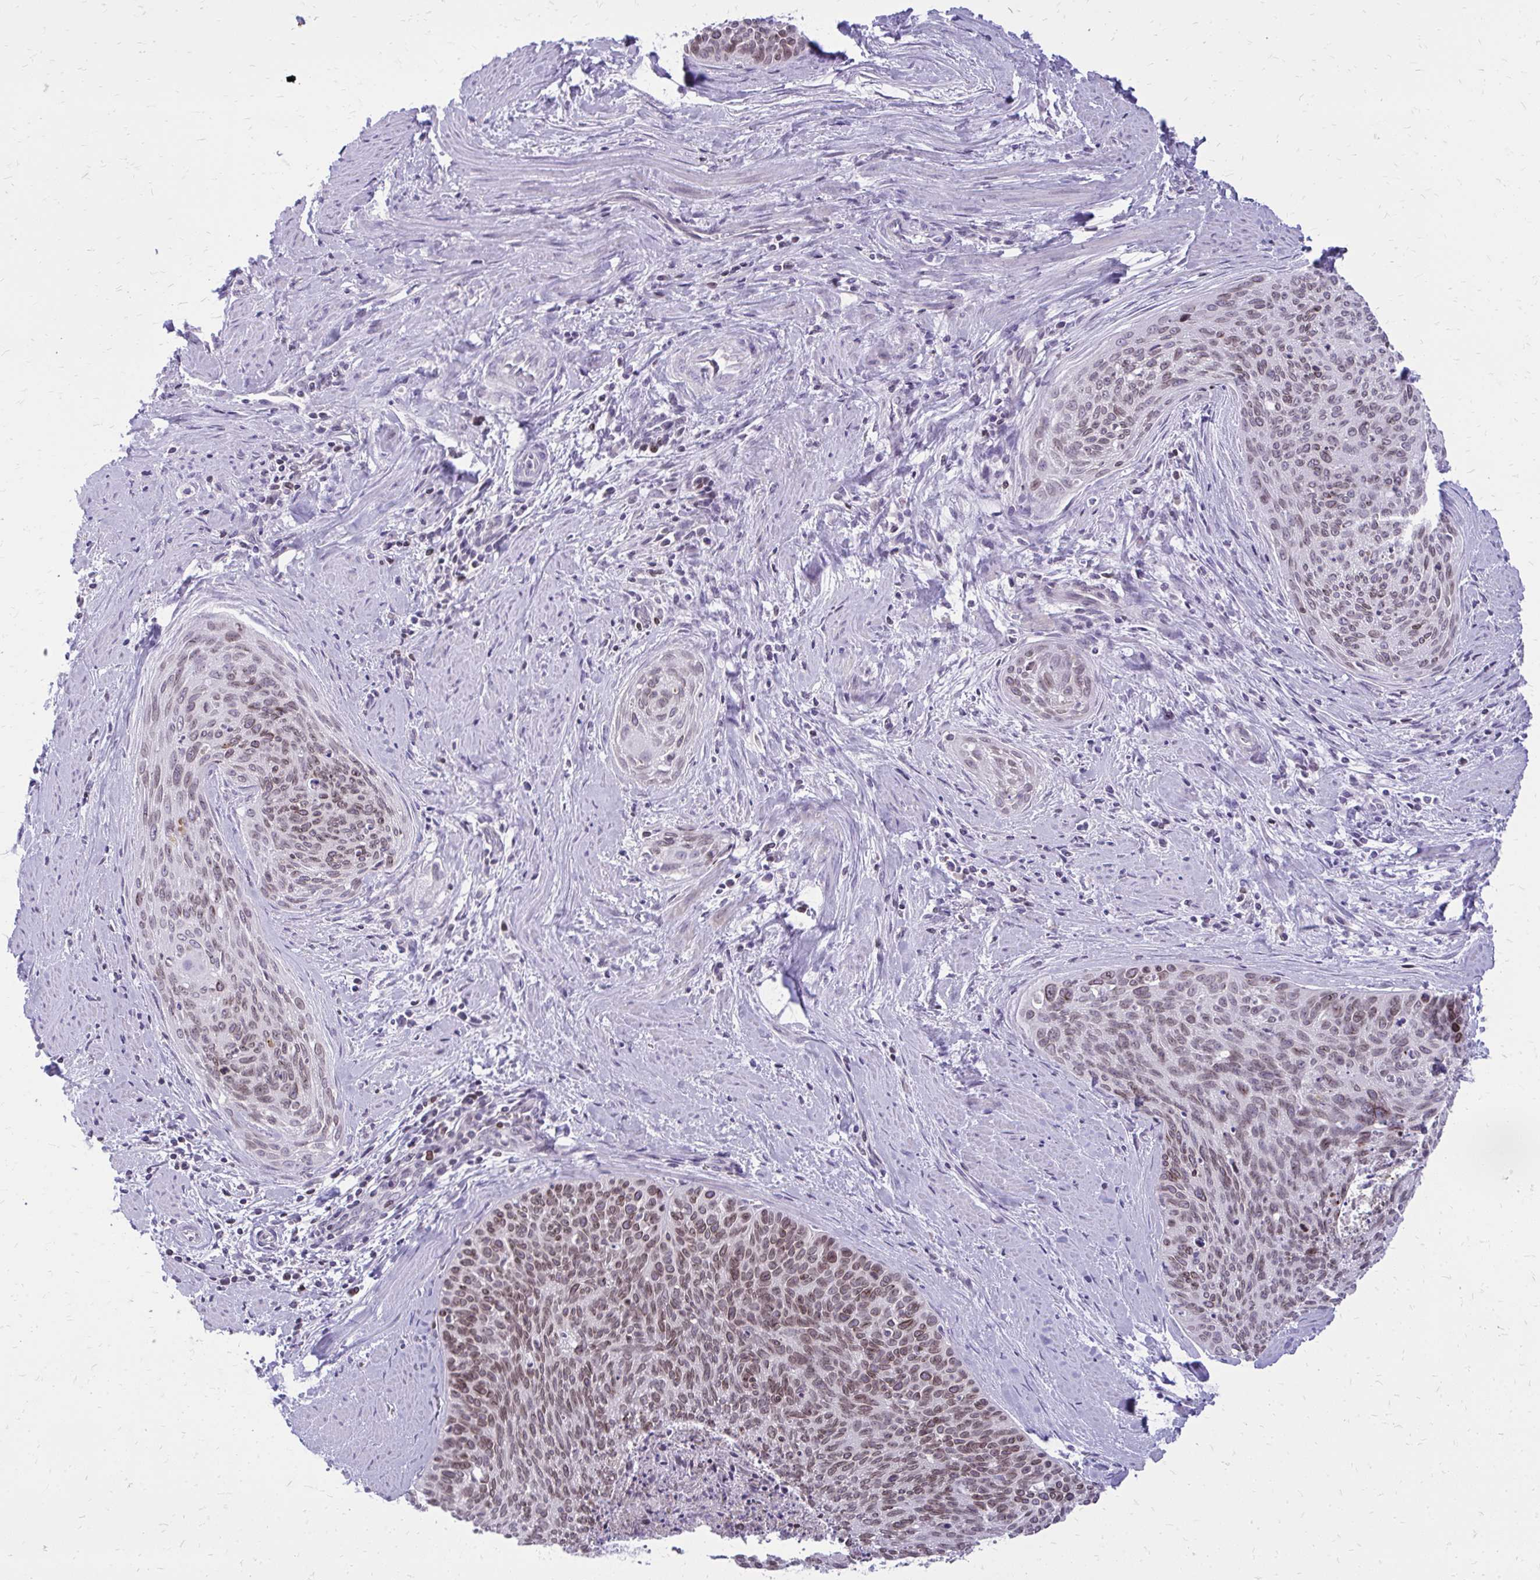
{"staining": {"intensity": "moderate", "quantity": "25%-75%", "location": "cytoplasmic/membranous,nuclear"}, "tissue": "cervical cancer", "cell_type": "Tumor cells", "image_type": "cancer", "snomed": [{"axis": "morphology", "description": "Squamous cell carcinoma, NOS"}, {"axis": "topography", "description": "Cervix"}], "caption": "Protein expression analysis of cervical squamous cell carcinoma displays moderate cytoplasmic/membranous and nuclear positivity in approximately 25%-75% of tumor cells. Using DAB (3,3'-diaminobenzidine) (brown) and hematoxylin (blue) stains, captured at high magnification using brightfield microscopy.", "gene": "RPS6KA2", "patient": {"sex": "female", "age": 55}}